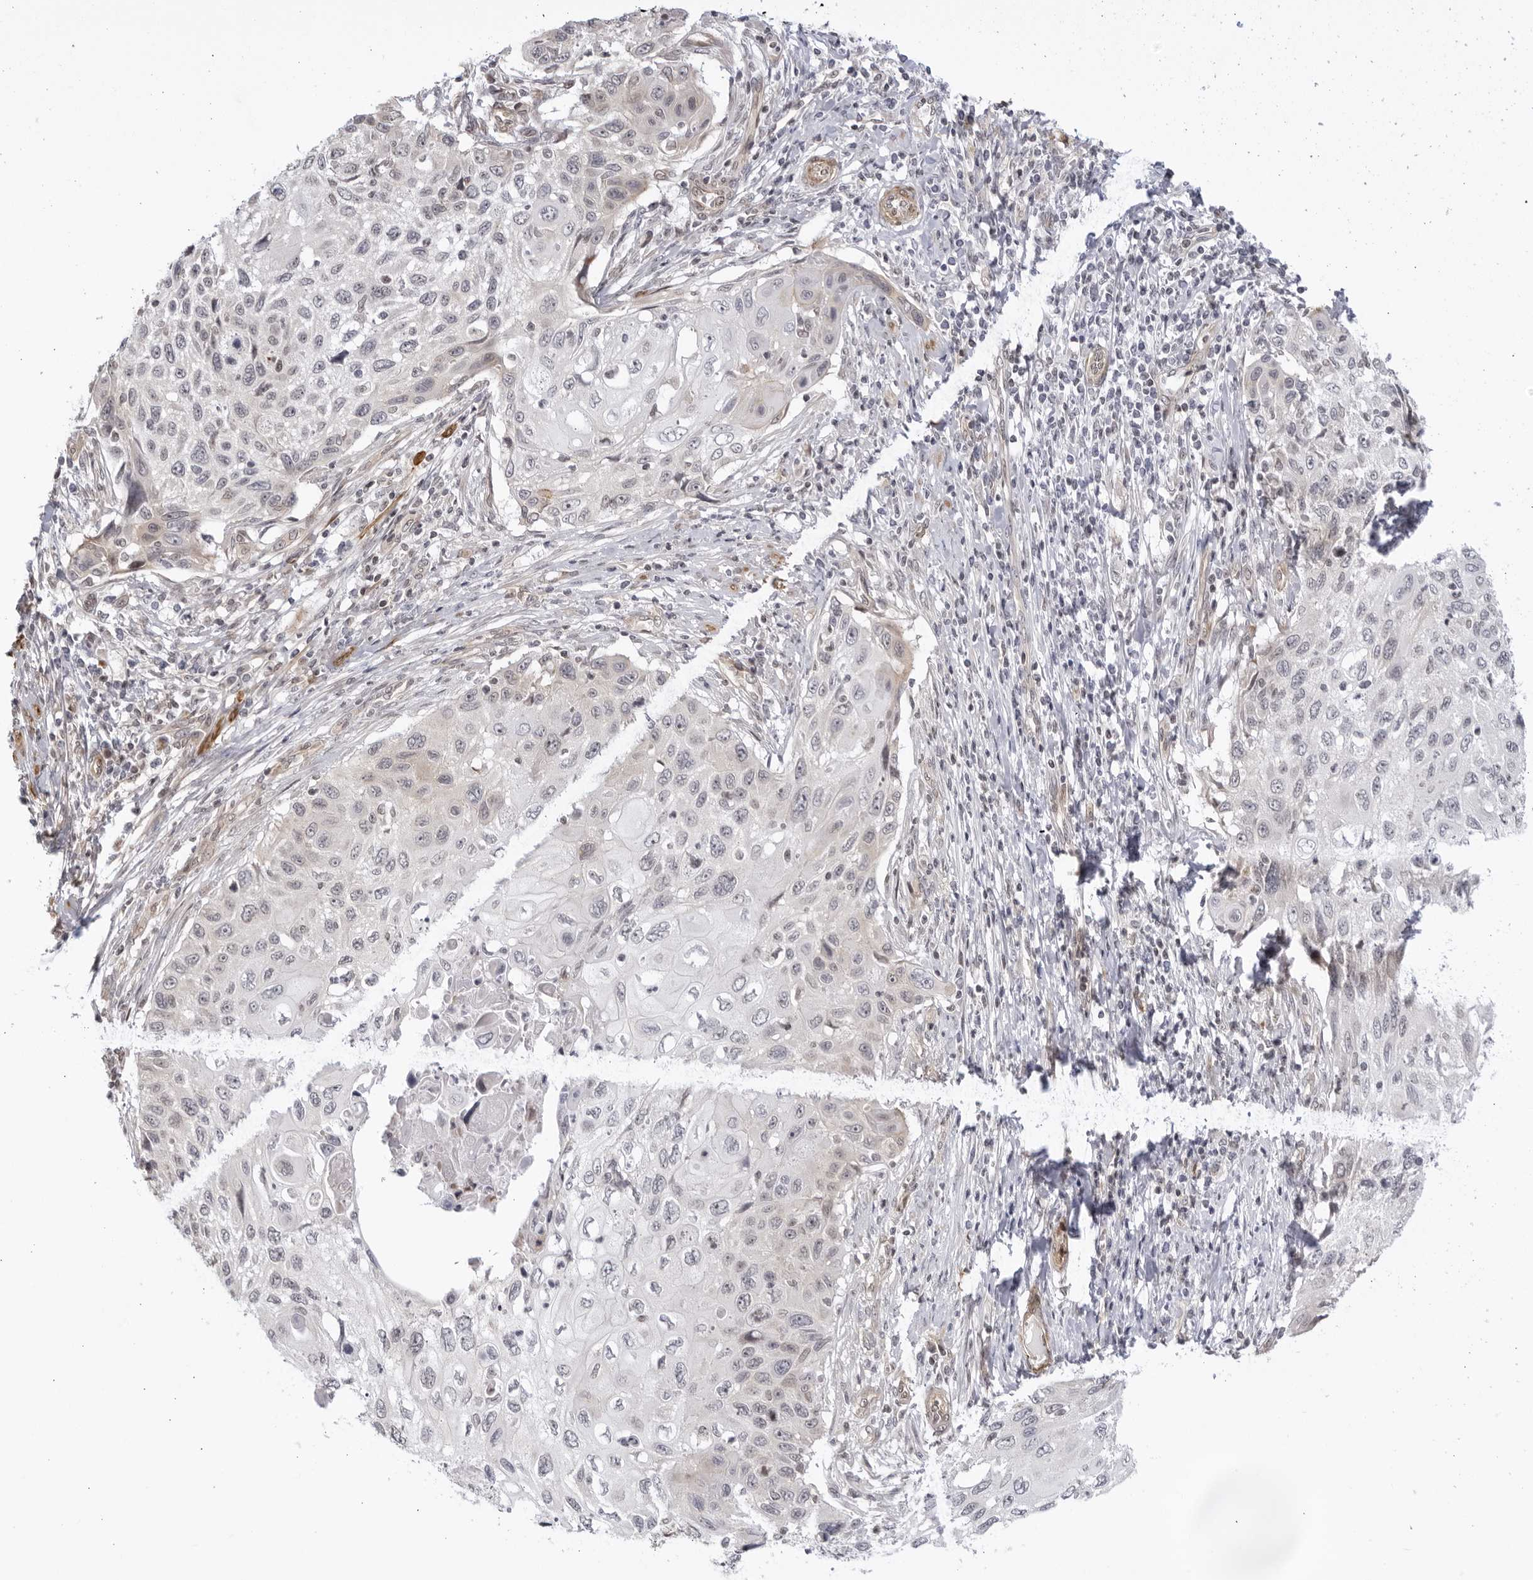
{"staining": {"intensity": "negative", "quantity": "none", "location": "none"}, "tissue": "cervical cancer", "cell_type": "Tumor cells", "image_type": "cancer", "snomed": [{"axis": "morphology", "description": "Squamous cell carcinoma, NOS"}, {"axis": "topography", "description": "Cervix"}], "caption": "A photomicrograph of cervical squamous cell carcinoma stained for a protein shows no brown staining in tumor cells.", "gene": "CNBD1", "patient": {"sex": "female", "age": 70}}